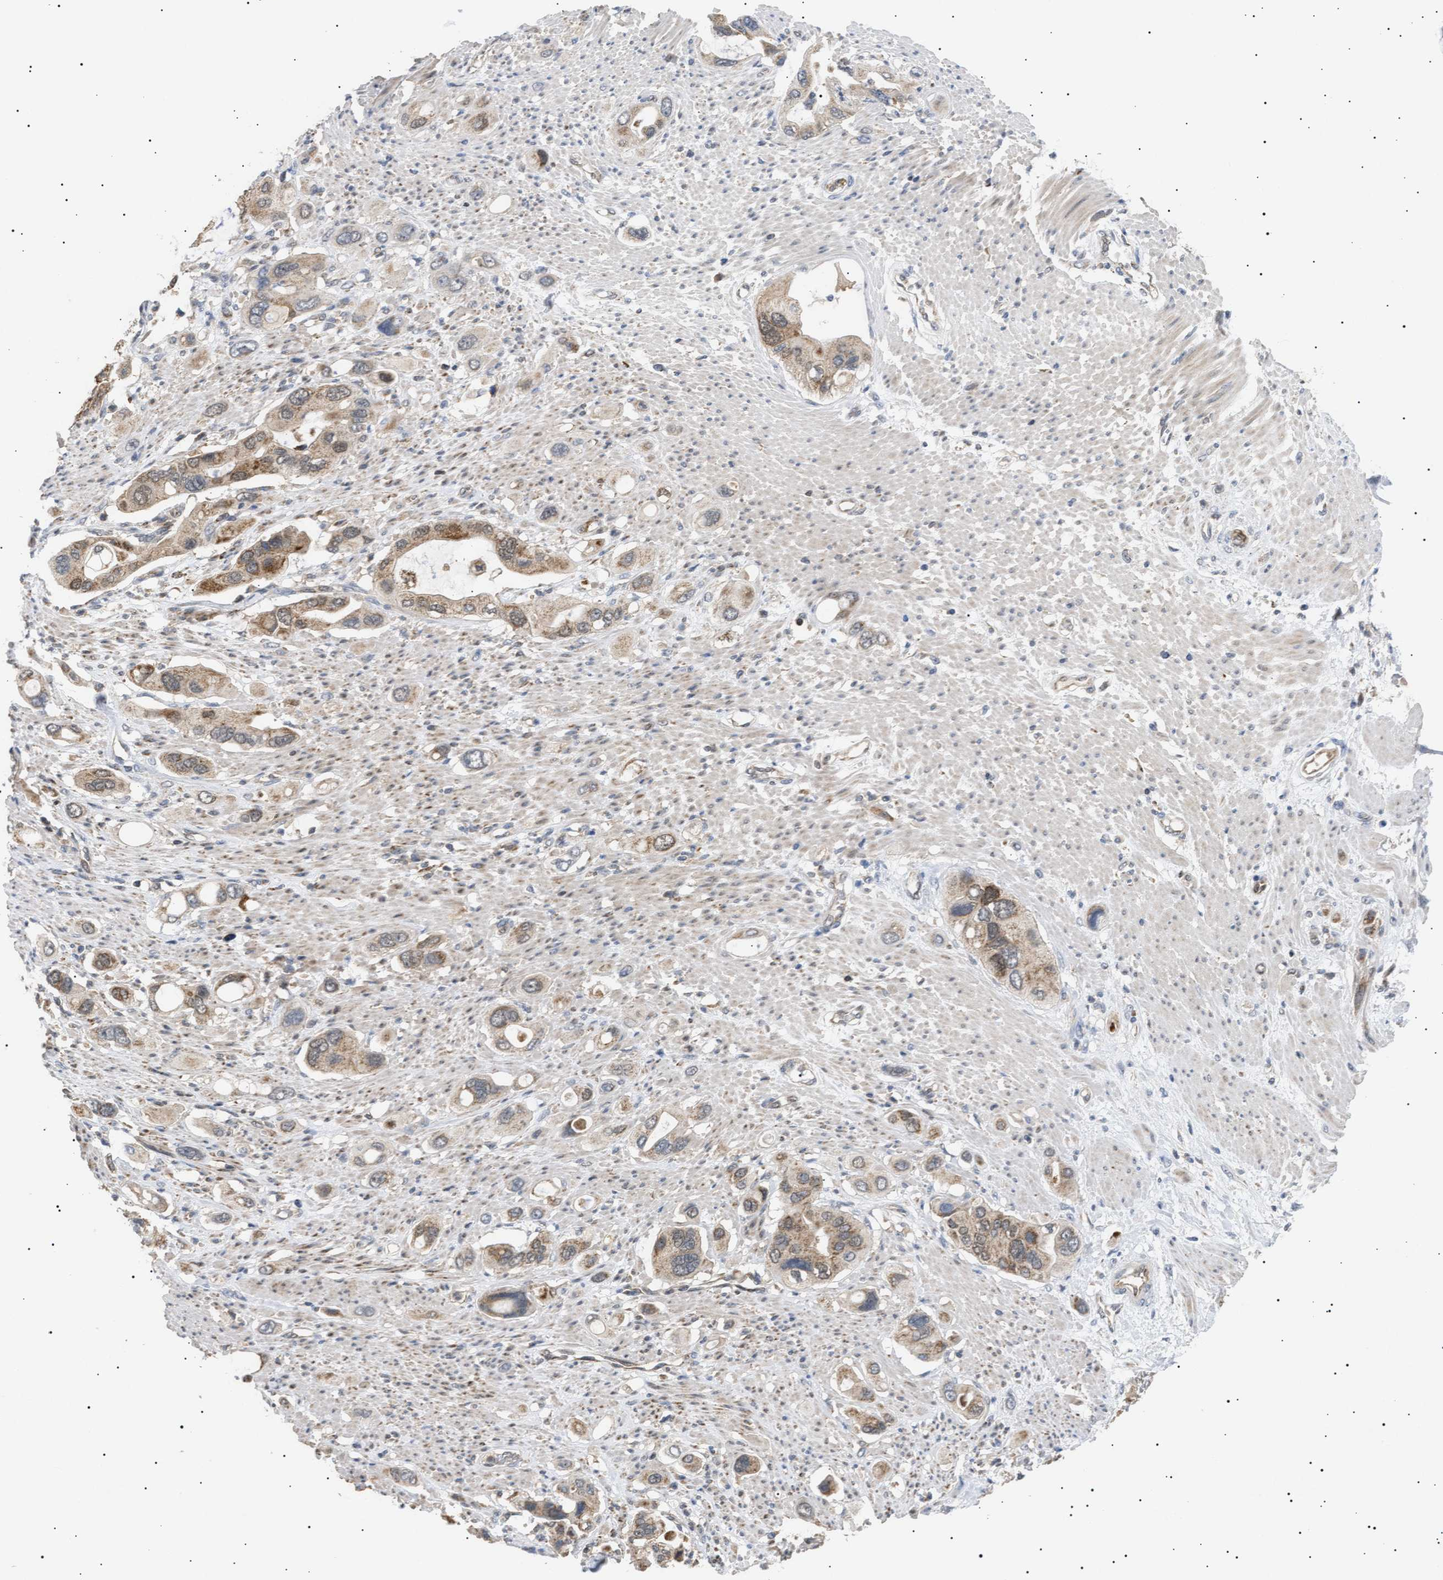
{"staining": {"intensity": "moderate", "quantity": ">75%", "location": "cytoplasmic/membranous"}, "tissue": "pancreatic cancer", "cell_type": "Tumor cells", "image_type": "cancer", "snomed": [{"axis": "morphology", "description": "Adenocarcinoma, NOS"}, {"axis": "topography", "description": "Pancreas"}], "caption": "Pancreatic adenocarcinoma stained with a brown dye exhibits moderate cytoplasmic/membranous positive expression in about >75% of tumor cells.", "gene": "SIRT5", "patient": {"sex": "female", "age": 56}}